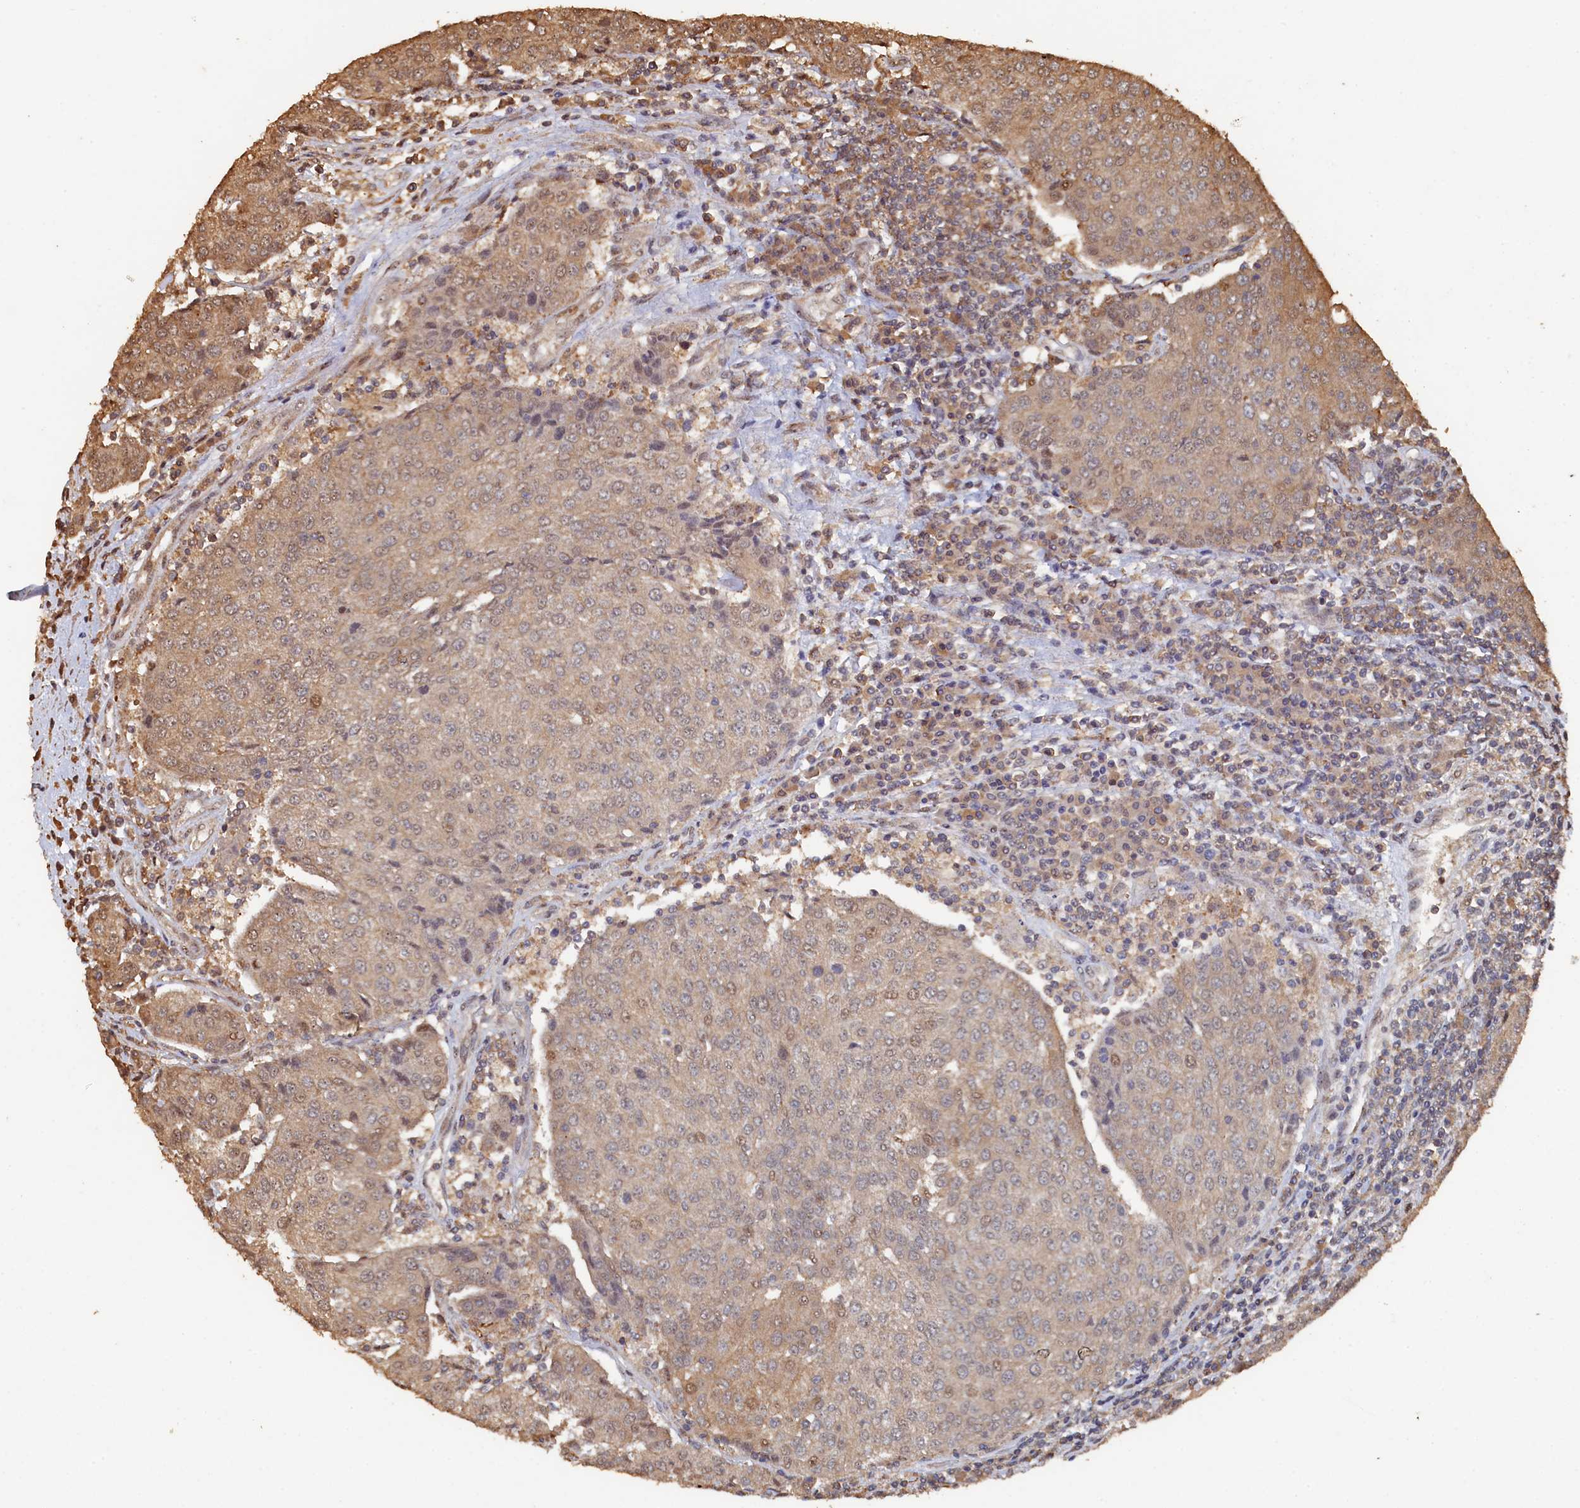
{"staining": {"intensity": "weak", "quantity": "25%-75%", "location": "cytoplasmic/membranous"}, "tissue": "urothelial cancer", "cell_type": "Tumor cells", "image_type": "cancer", "snomed": [{"axis": "morphology", "description": "Urothelial carcinoma, High grade"}, {"axis": "topography", "description": "Urinary bladder"}], "caption": "Weak cytoplasmic/membranous positivity is present in about 25%-75% of tumor cells in urothelial cancer. The protein is shown in brown color, while the nuclei are stained blue.", "gene": "PIGN", "patient": {"sex": "female", "age": 85}}